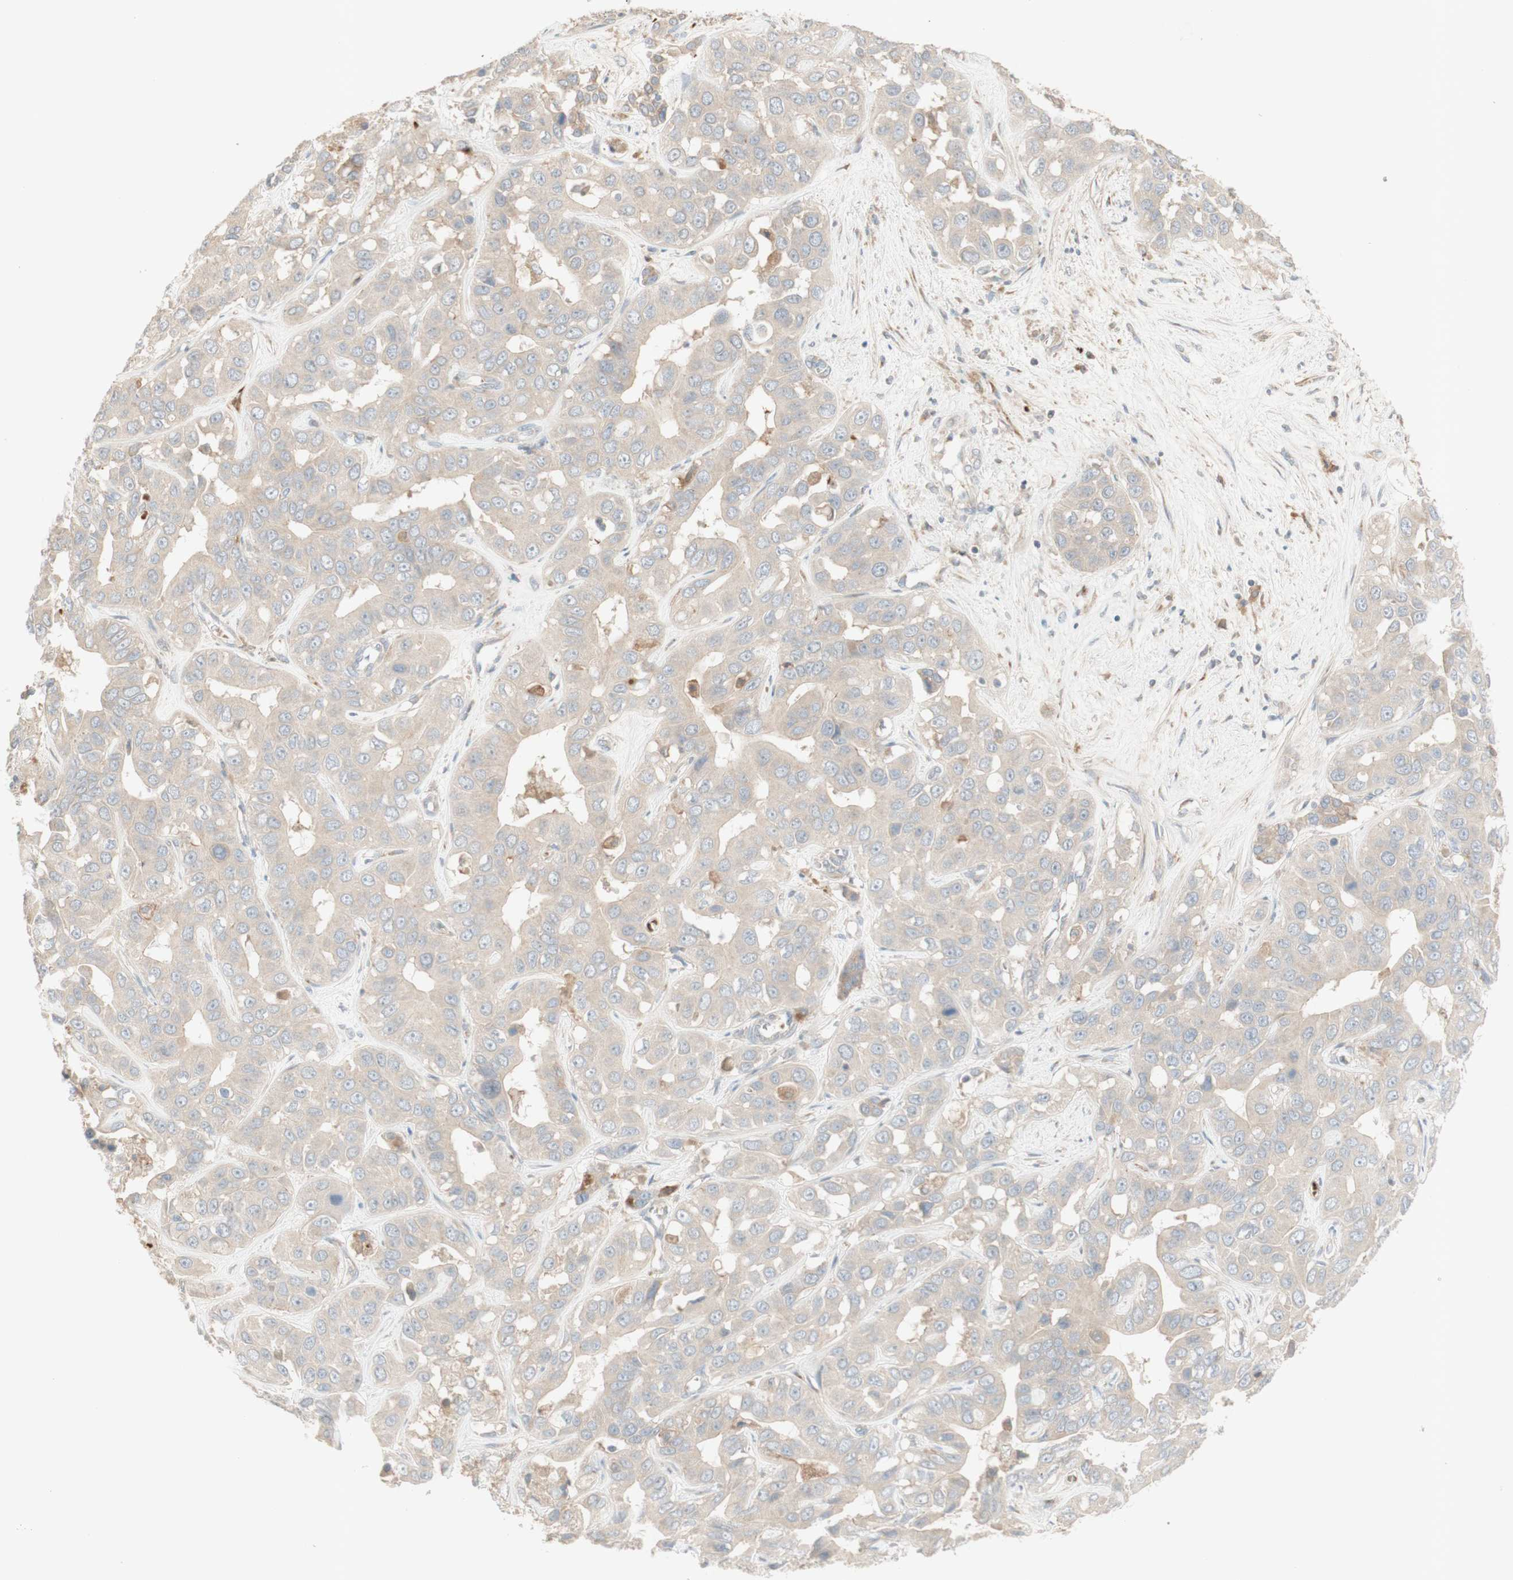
{"staining": {"intensity": "weak", "quantity": "25%-75%", "location": "cytoplasmic/membranous"}, "tissue": "liver cancer", "cell_type": "Tumor cells", "image_type": "cancer", "snomed": [{"axis": "morphology", "description": "Cholangiocarcinoma"}, {"axis": "topography", "description": "Liver"}], "caption": "Liver cancer (cholangiocarcinoma) stained for a protein (brown) demonstrates weak cytoplasmic/membranous positive staining in approximately 25%-75% of tumor cells.", "gene": "PTGER4", "patient": {"sex": "female", "age": 52}}